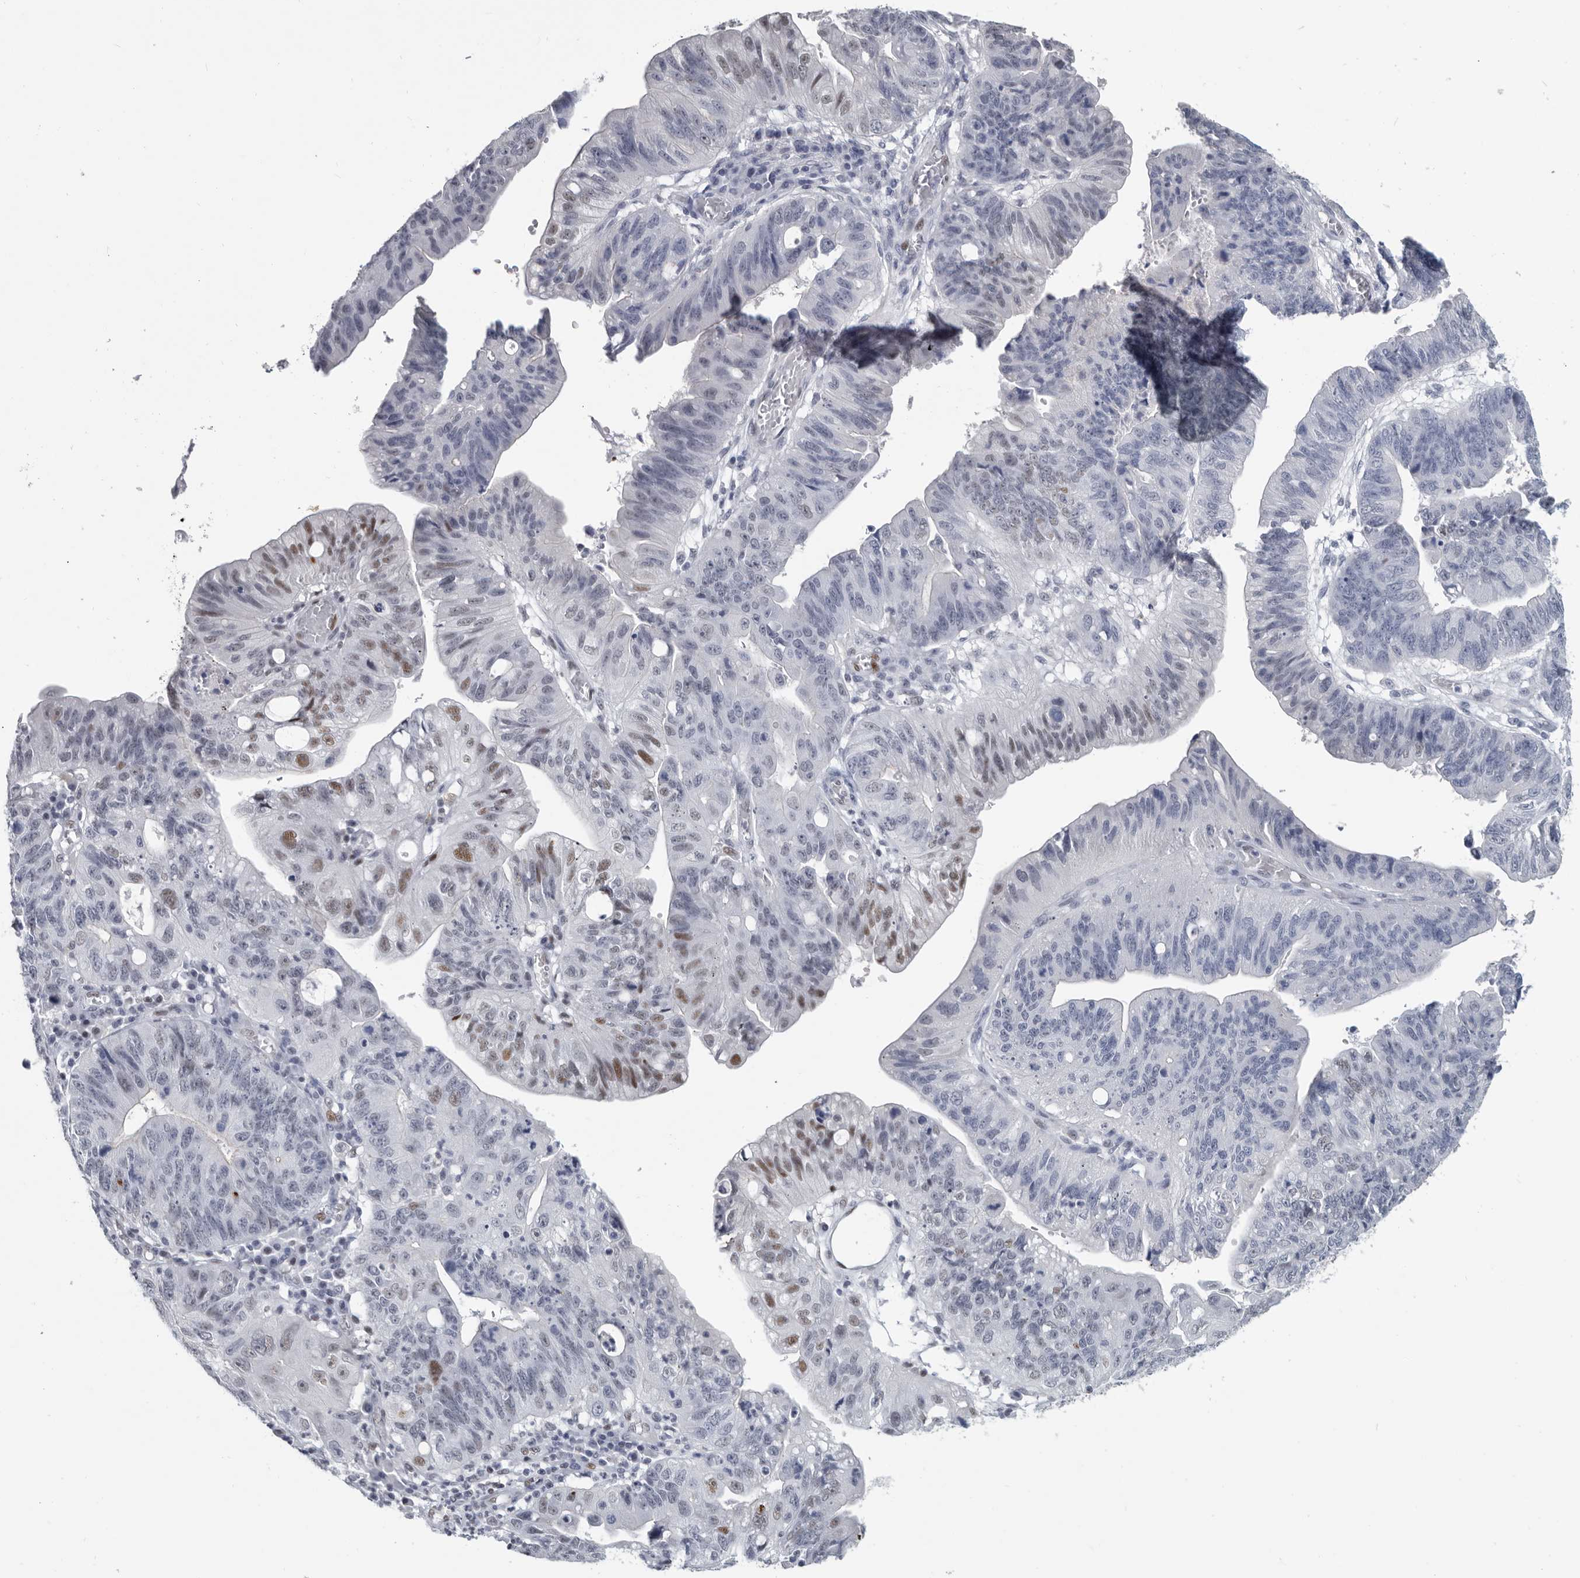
{"staining": {"intensity": "moderate", "quantity": "<25%", "location": "nuclear"}, "tissue": "stomach cancer", "cell_type": "Tumor cells", "image_type": "cancer", "snomed": [{"axis": "morphology", "description": "Adenocarcinoma, NOS"}, {"axis": "topography", "description": "Stomach"}], "caption": "Human adenocarcinoma (stomach) stained with a protein marker reveals moderate staining in tumor cells.", "gene": "WRAP73", "patient": {"sex": "male", "age": 59}}